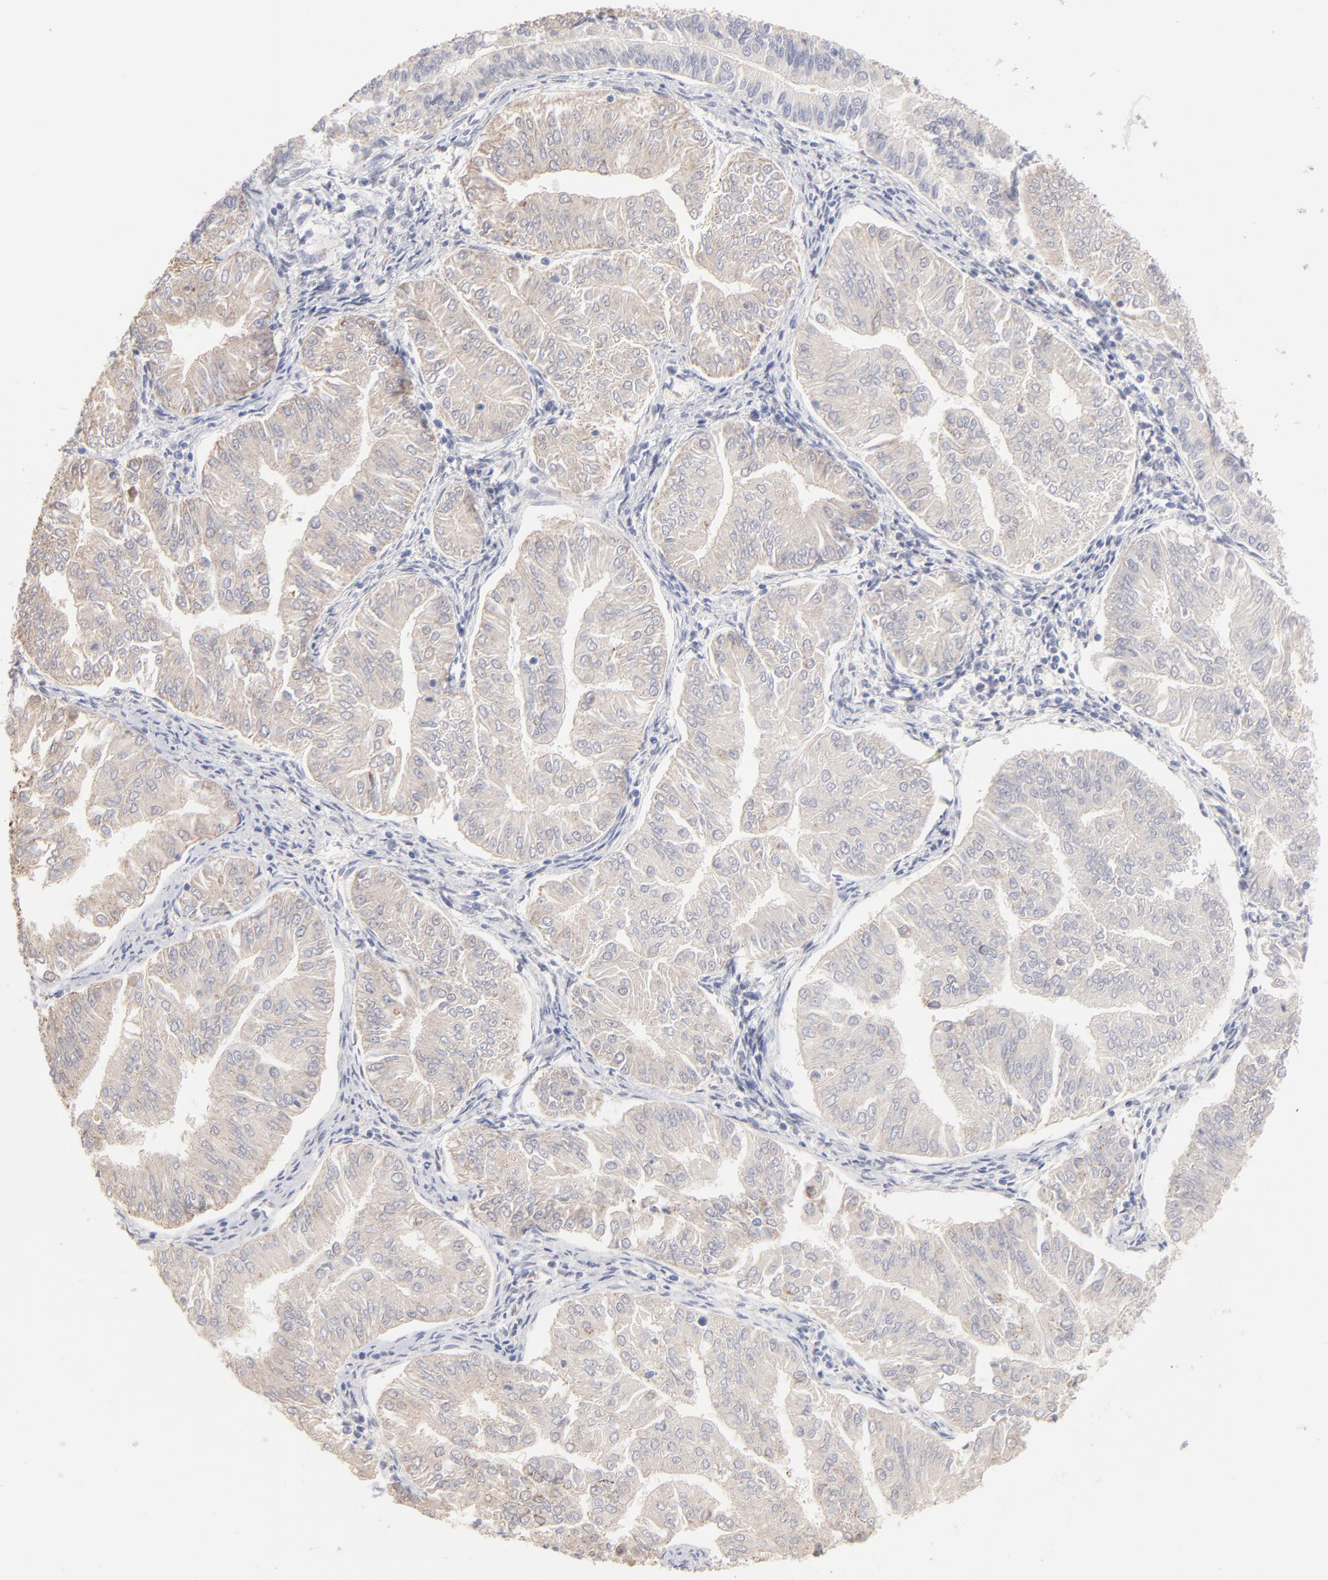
{"staining": {"intensity": "weak", "quantity": ">75%", "location": "cytoplasmic/membranous"}, "tissue": "endometrial cancer", "cell_type": "Tumor cells", "image_type": "cancer", "snomed": [{"axis": "morphology", "description": "Adenocarcinoma, NOS"}, {"axis": "topography", "description": "Endometrium"}], "caption": "This histopathology image reveals endometrial cancer (adenocarcinoma) stained with immunohistochemistry (IHC) to label a protein in brown. The cytoplasmic/membranous of tumor cells show weak positivity for the protein. Nuclei are counter-stained blue.", "gene": "TST", "patient": {"sex": "female", "age": 53}}